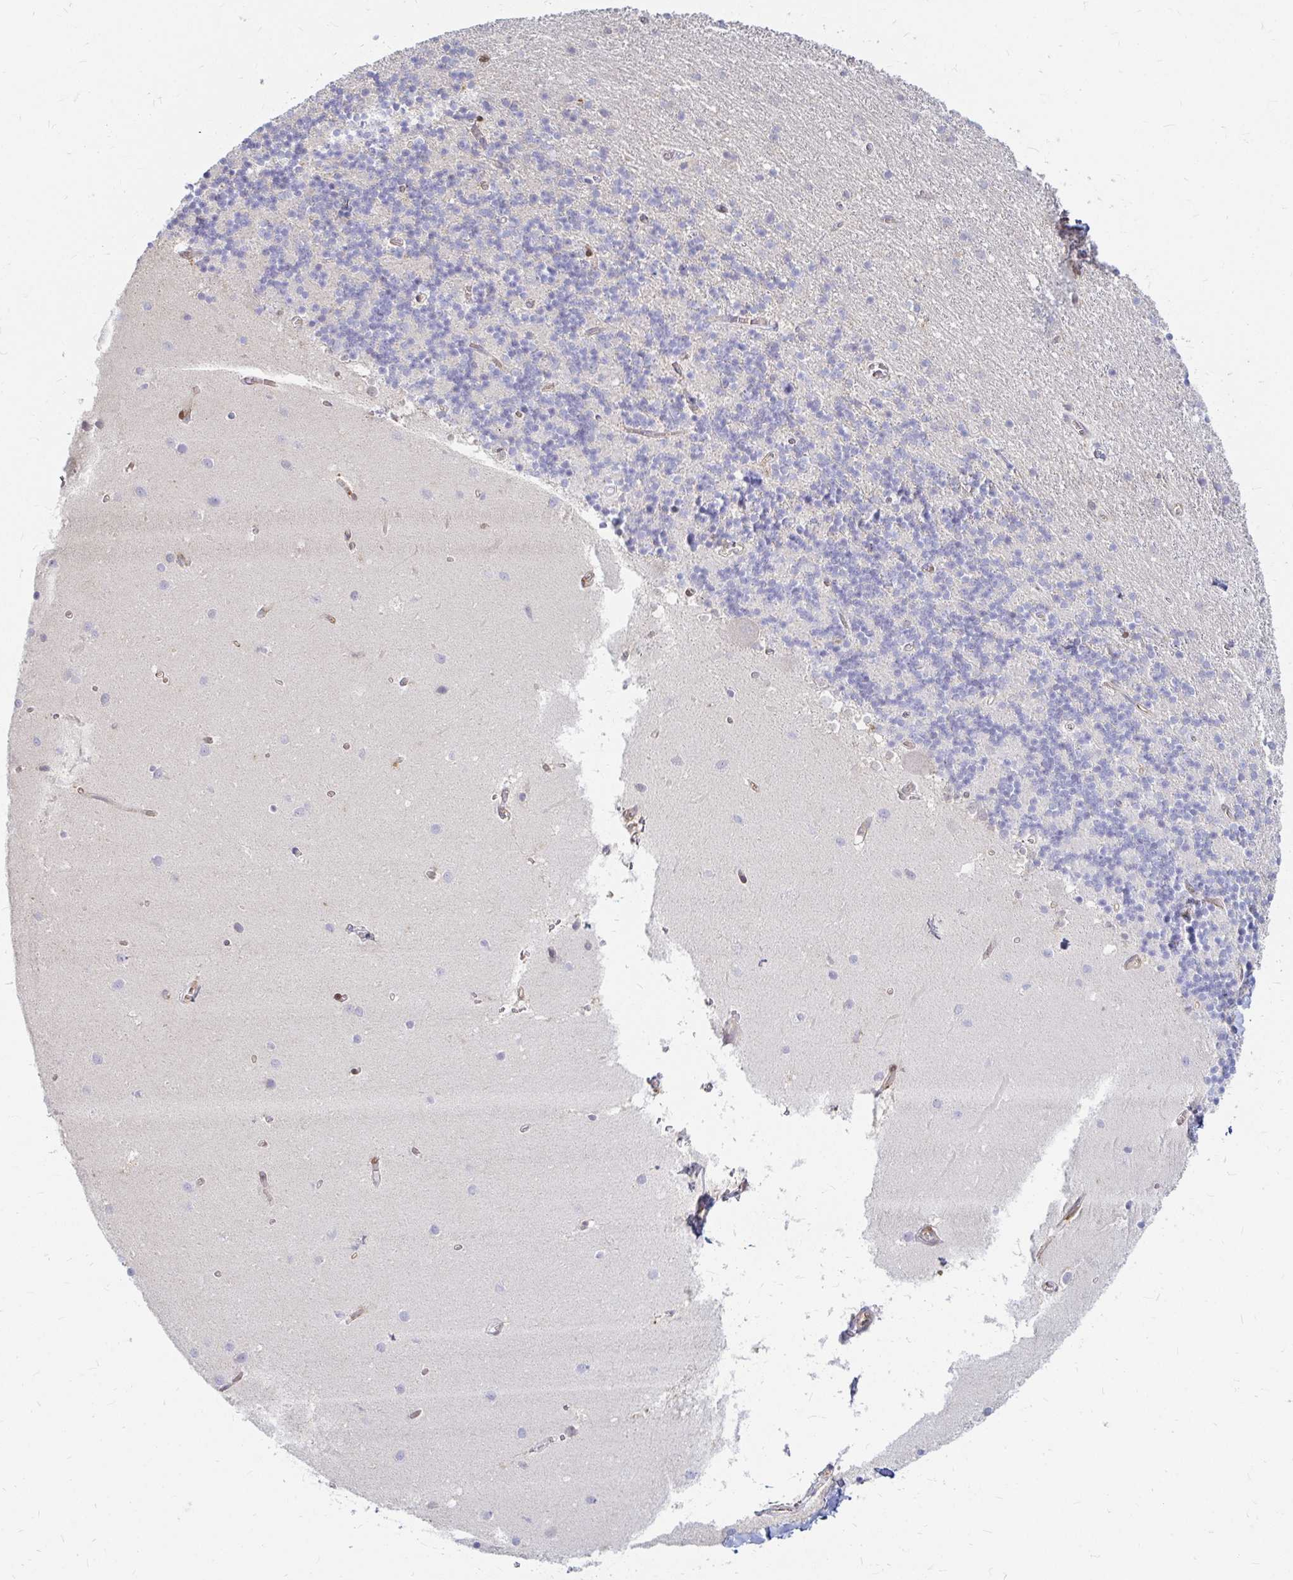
{"staining": {"intensity": "negative", "quantity": "none", "location": "none"}, "tissue": "cerebellum", "cell_type": "Cells in granular layer", "image_type": "normal", "snomed": [{"axis": "morphology", "description": "Normal tissue, NOS"}, {"axis": "topography", "description": "Cerebellum"}], "caption": "There is no significant staining in cells in granular layer of cerebellum. Brightfield microscopy of immunohistochemistry stained with DAB (3,3'-diaminobenzidine) (brown) and hematoxylin (blue), captured at high magnification.", "gene": "CAST", "patient": {"sex": "male", "age": 54}}